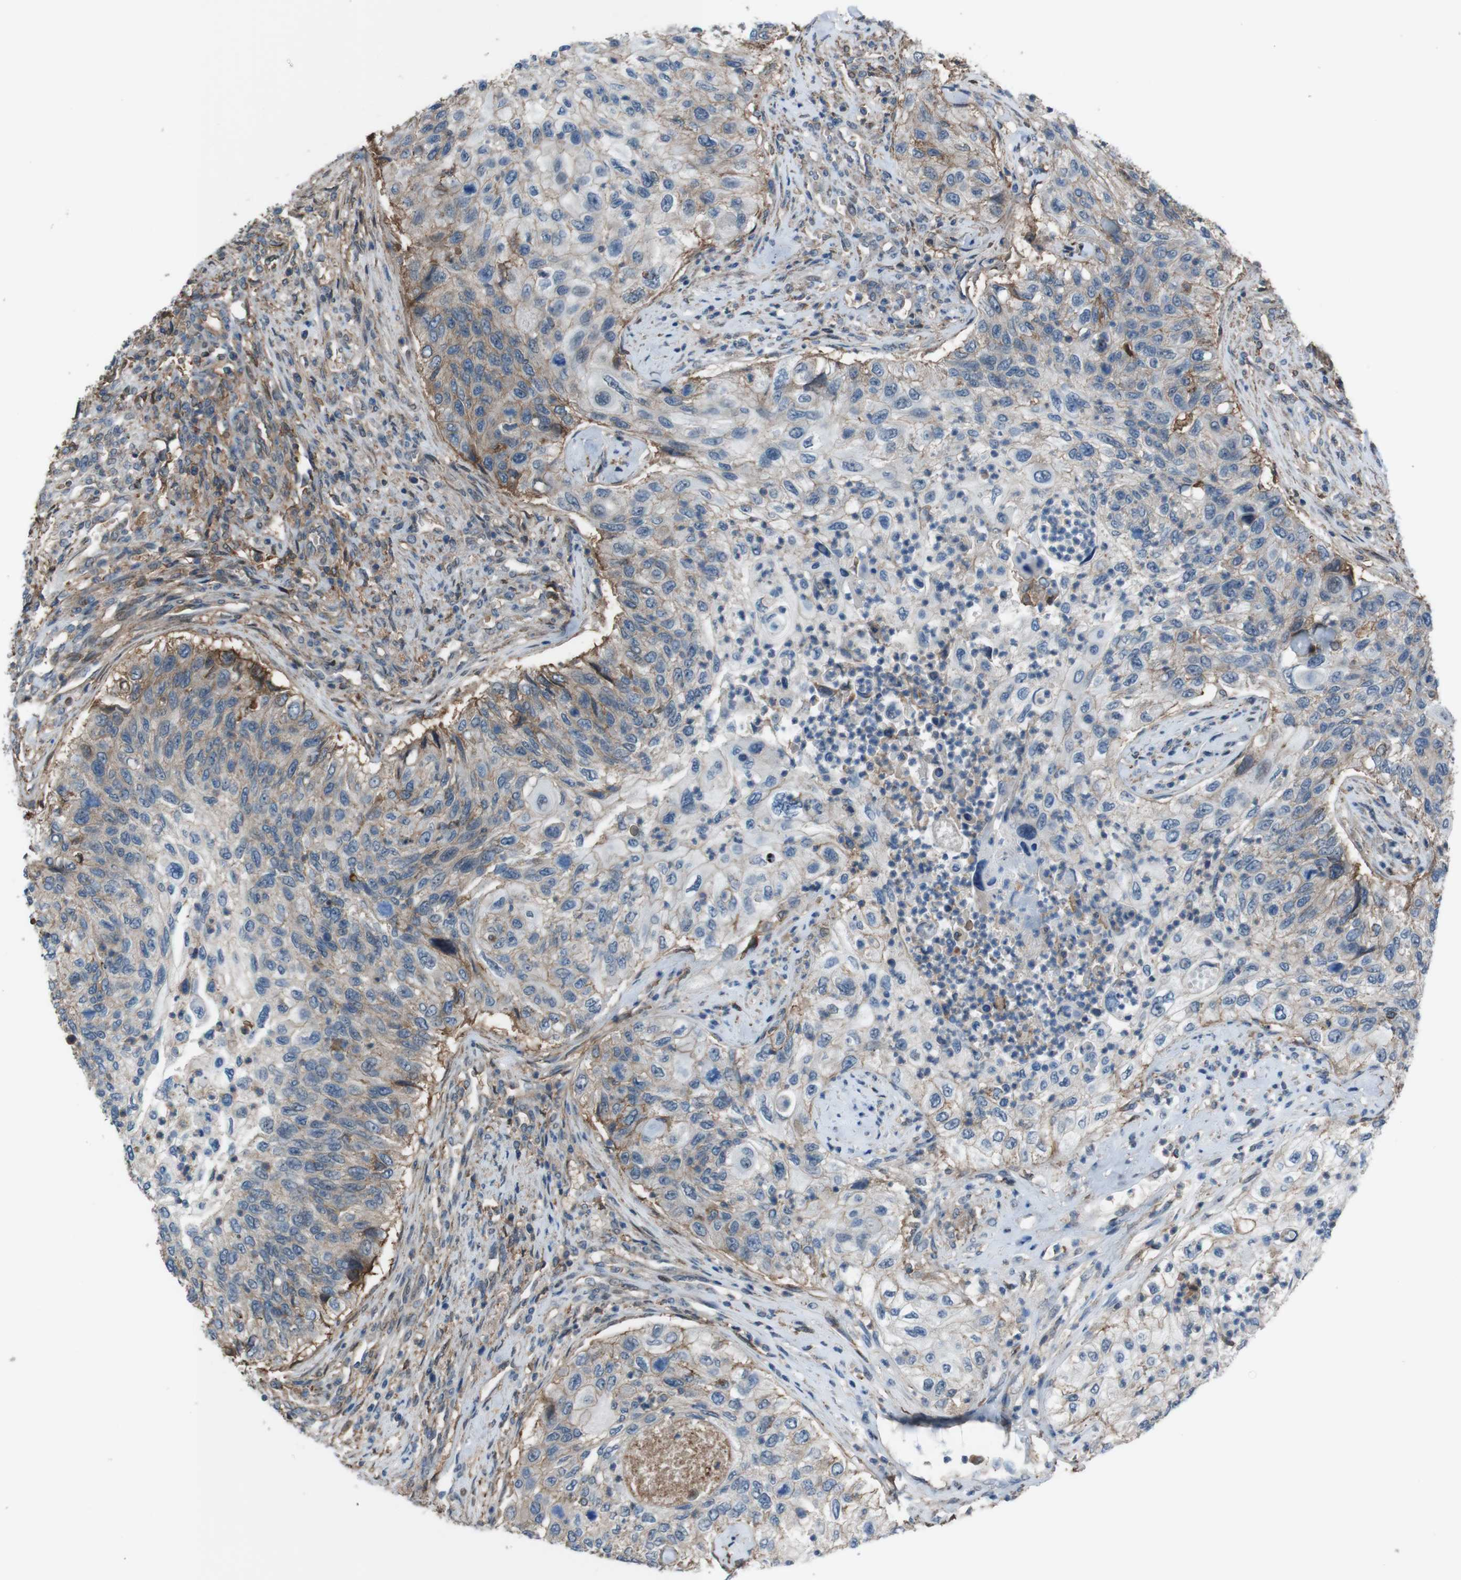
{"staining": {"intensity": "weak", "quantity": "25%-75%", "location": "cytoplasmic/membranous"}, "tissue": "urothelial cancer", "cell_type": "Tumor cells", "image_type": "cancer", "snomed": [{"axis": "morphology", "description": "Urothelial carcinoma, High grade"}, {"axis": "topography", "description": "Urinary bladder"}], "caption": "High-power microscopy captured an IHC histopathology image of urothelial cancer, revealing weak cytoplasmic/membranous staining in about 25%-75% of tumor cells. (Stains: DAB (3,3'-diaminobenzidine) in brown, nuclei in blue, Microscopy: brightfield microscopy at high magnification).", "gene": "ATP2B1", "patient": {"sex": "female", "age": 60}}